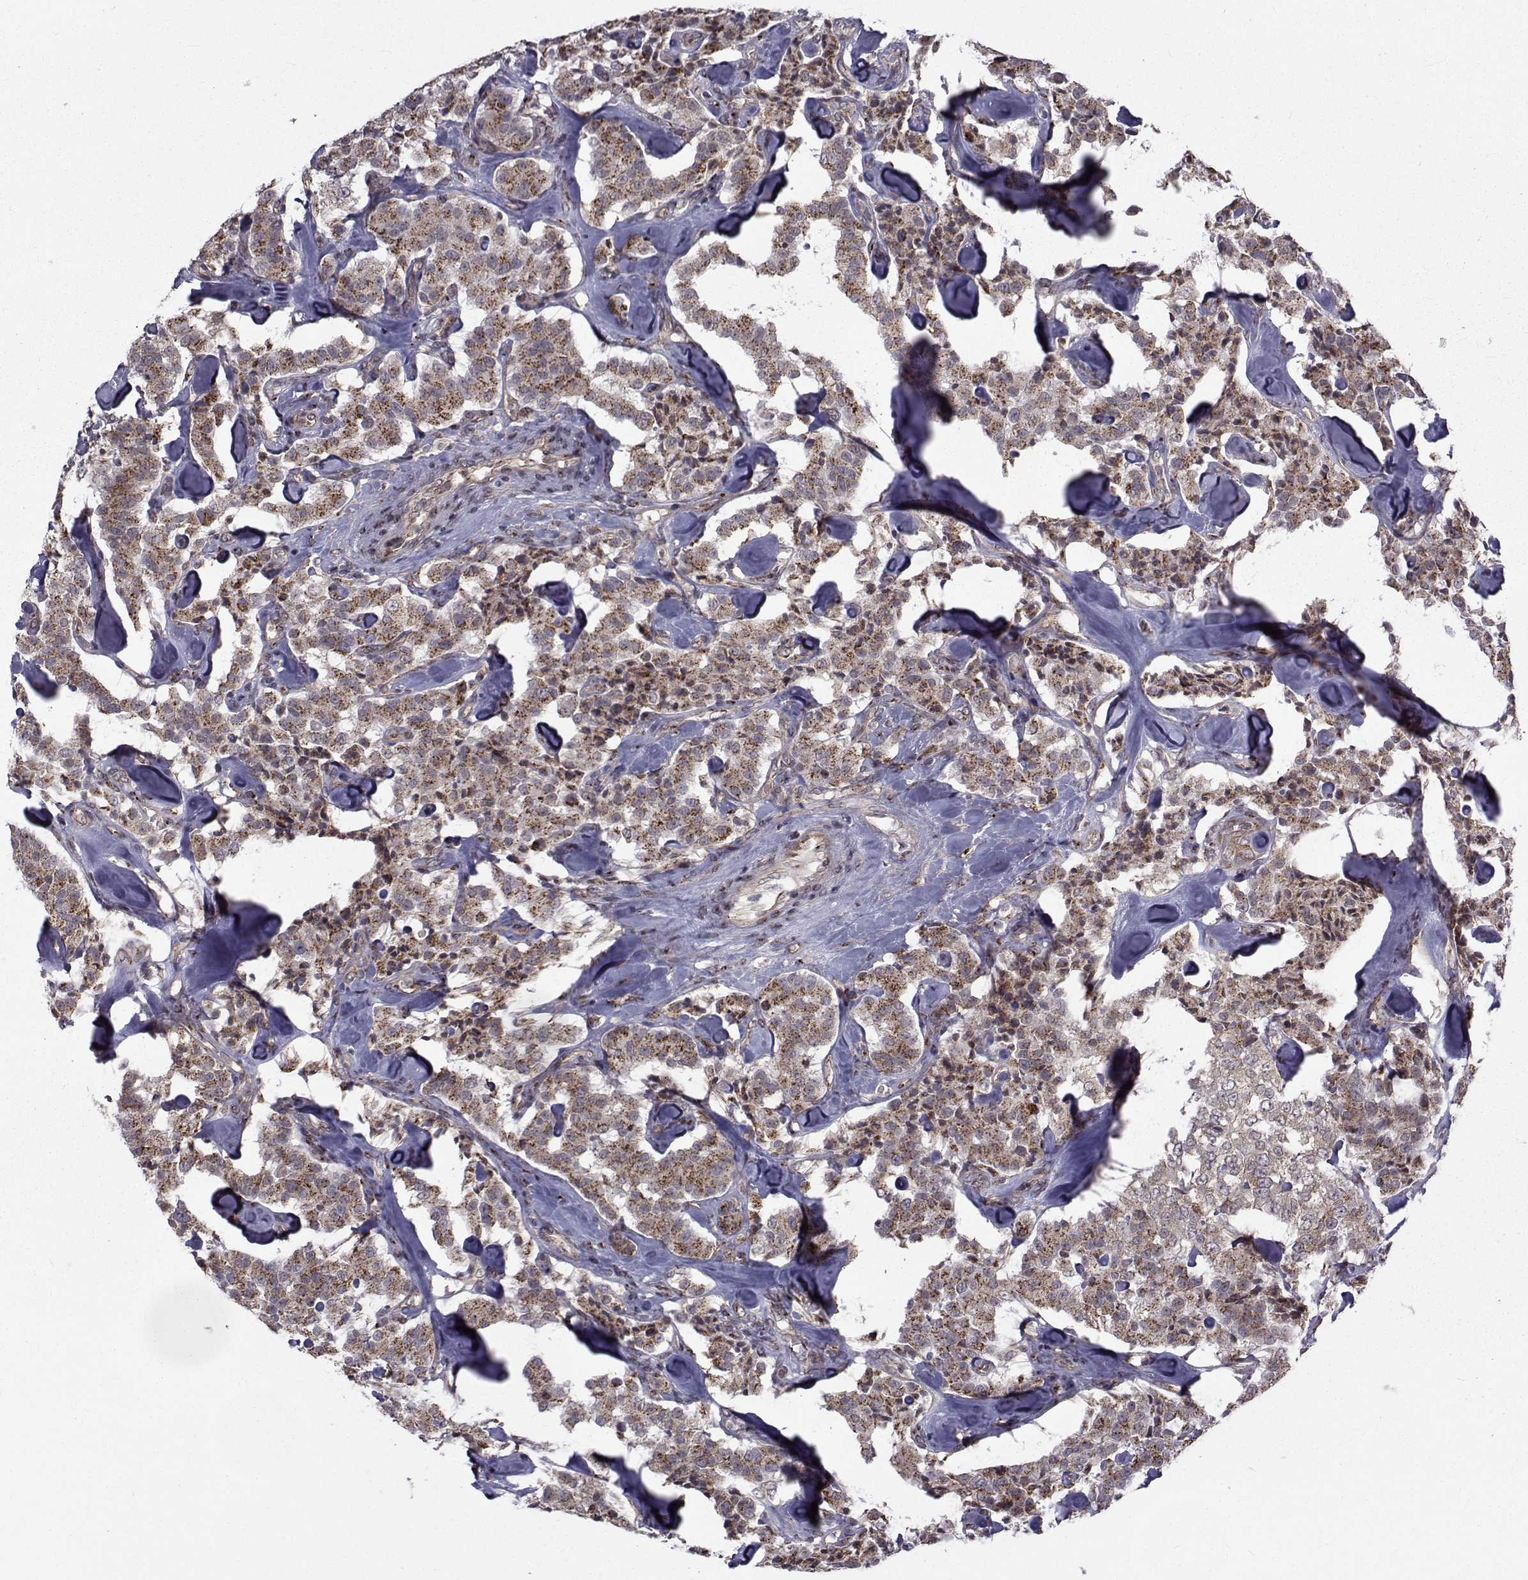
{"staining": {"intensity": "moderate", "quantity": ">75%", "location": "cytoplasmic/membranous"}, "tissue": "carcinoid", "cell_type": "Tumor cells", "image_type": "cancer", "snomed": [{"axis": "morphology", "description": "Carcinoid, malignant, NOS"}, {"axis": "topography", "description": "Pancreas"}], "caption": "High-power microscopy captured an IHC image of malignant carcinoid, revealing moderate cytoplasmic/membranous staining in about >75% of tumor cells. The staining was performed using DAB (3,3'-diaminobenzidine), with brown indicating positive protein expression. Nuclei are stained blue with hematoxylin.", "gene": "ATP6V1C2", "patient": {"sex": "male", "age": 41}}